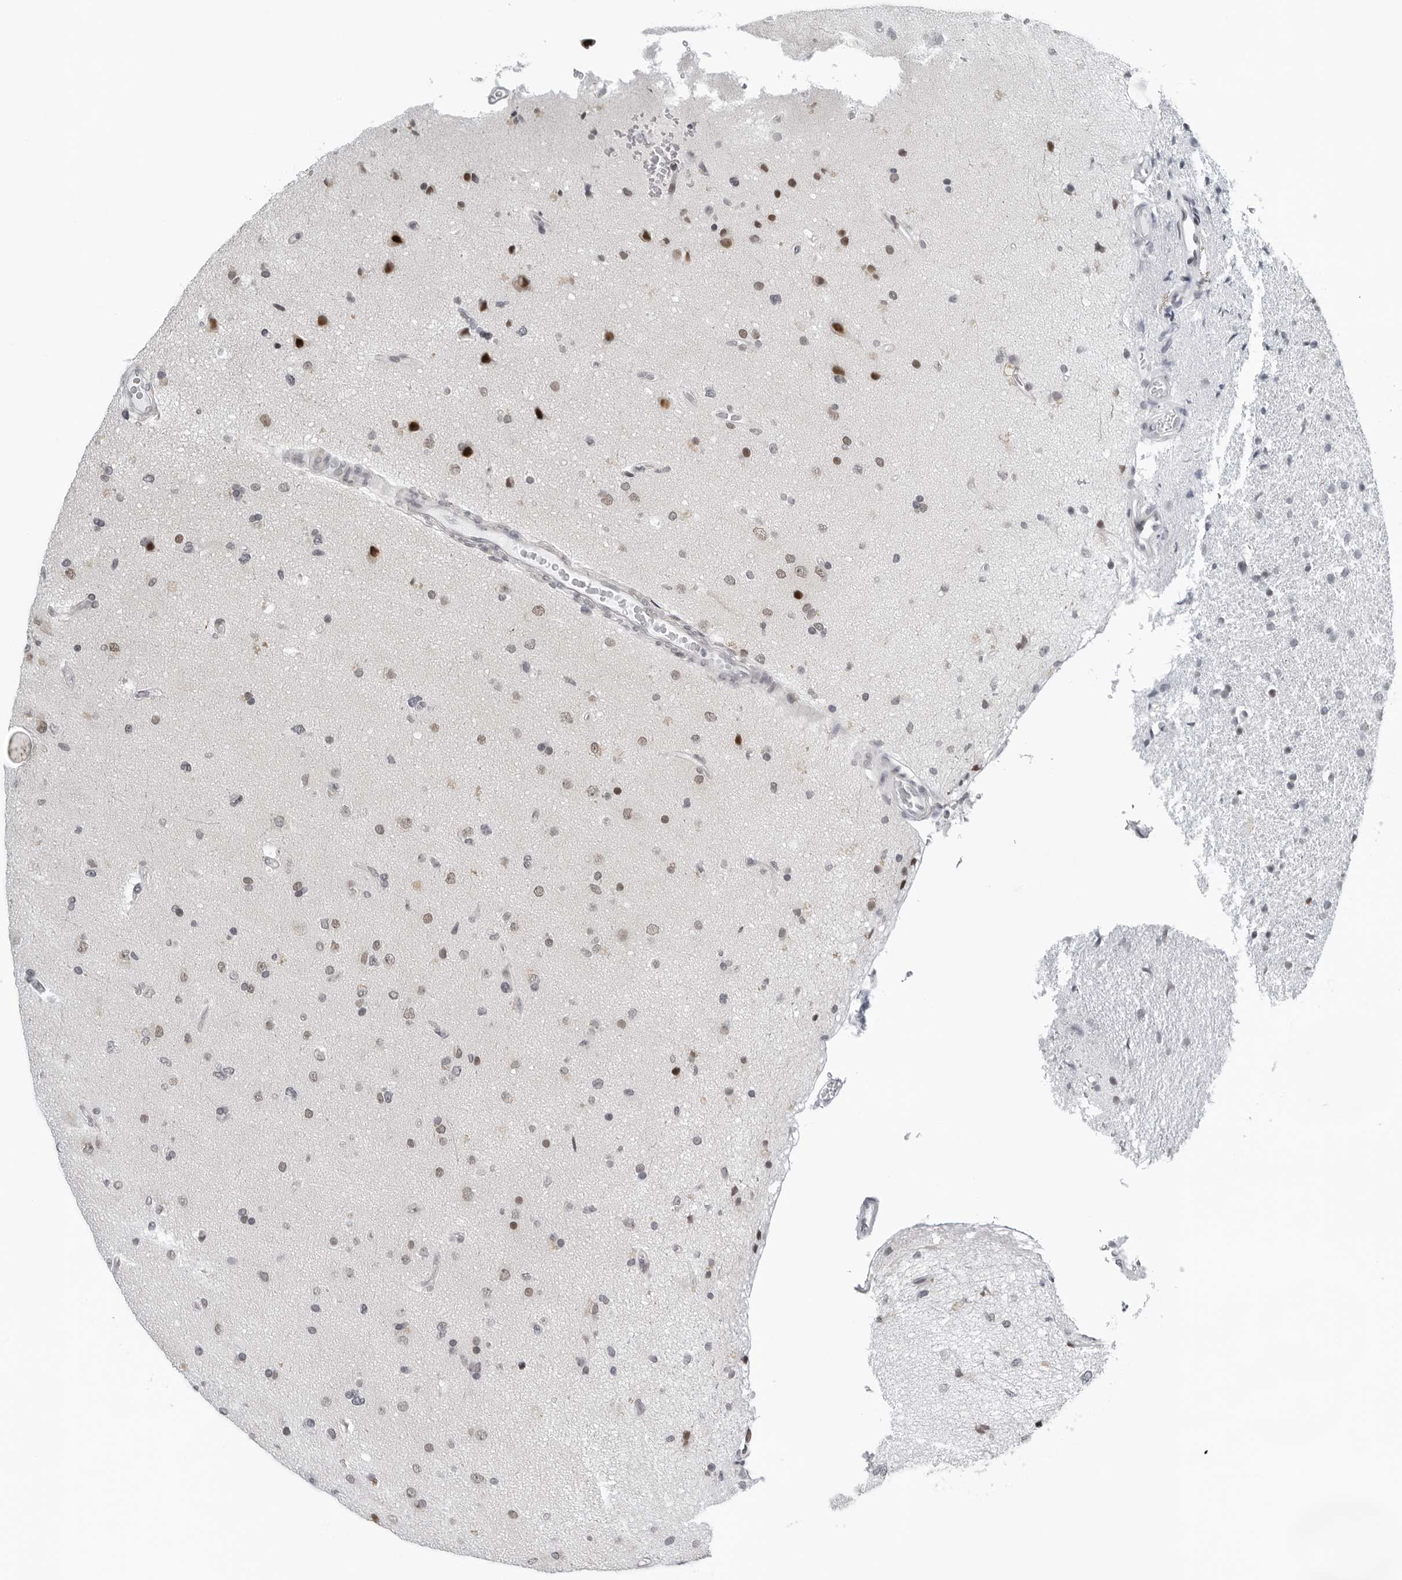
{"staining": {"intensity": "moderate", "quantity": "<25%", "location": "nuclear"}, "tissue": "glioma", "cell_type": "Tumor cells", "image_type": "cancer", "snomed": [{"axis": "morphology", "description": "Glioma, malignant, High grade"}, {"axis": "topography", "description": "Brain"}], "caption": "A histopathology image of human malignant high-grade glioma stained for a protein reveals moderate nuclear brown staining in tumor cells.", "gene": "PPP1R42", "patient": {"sex": "male", "age": 72}}